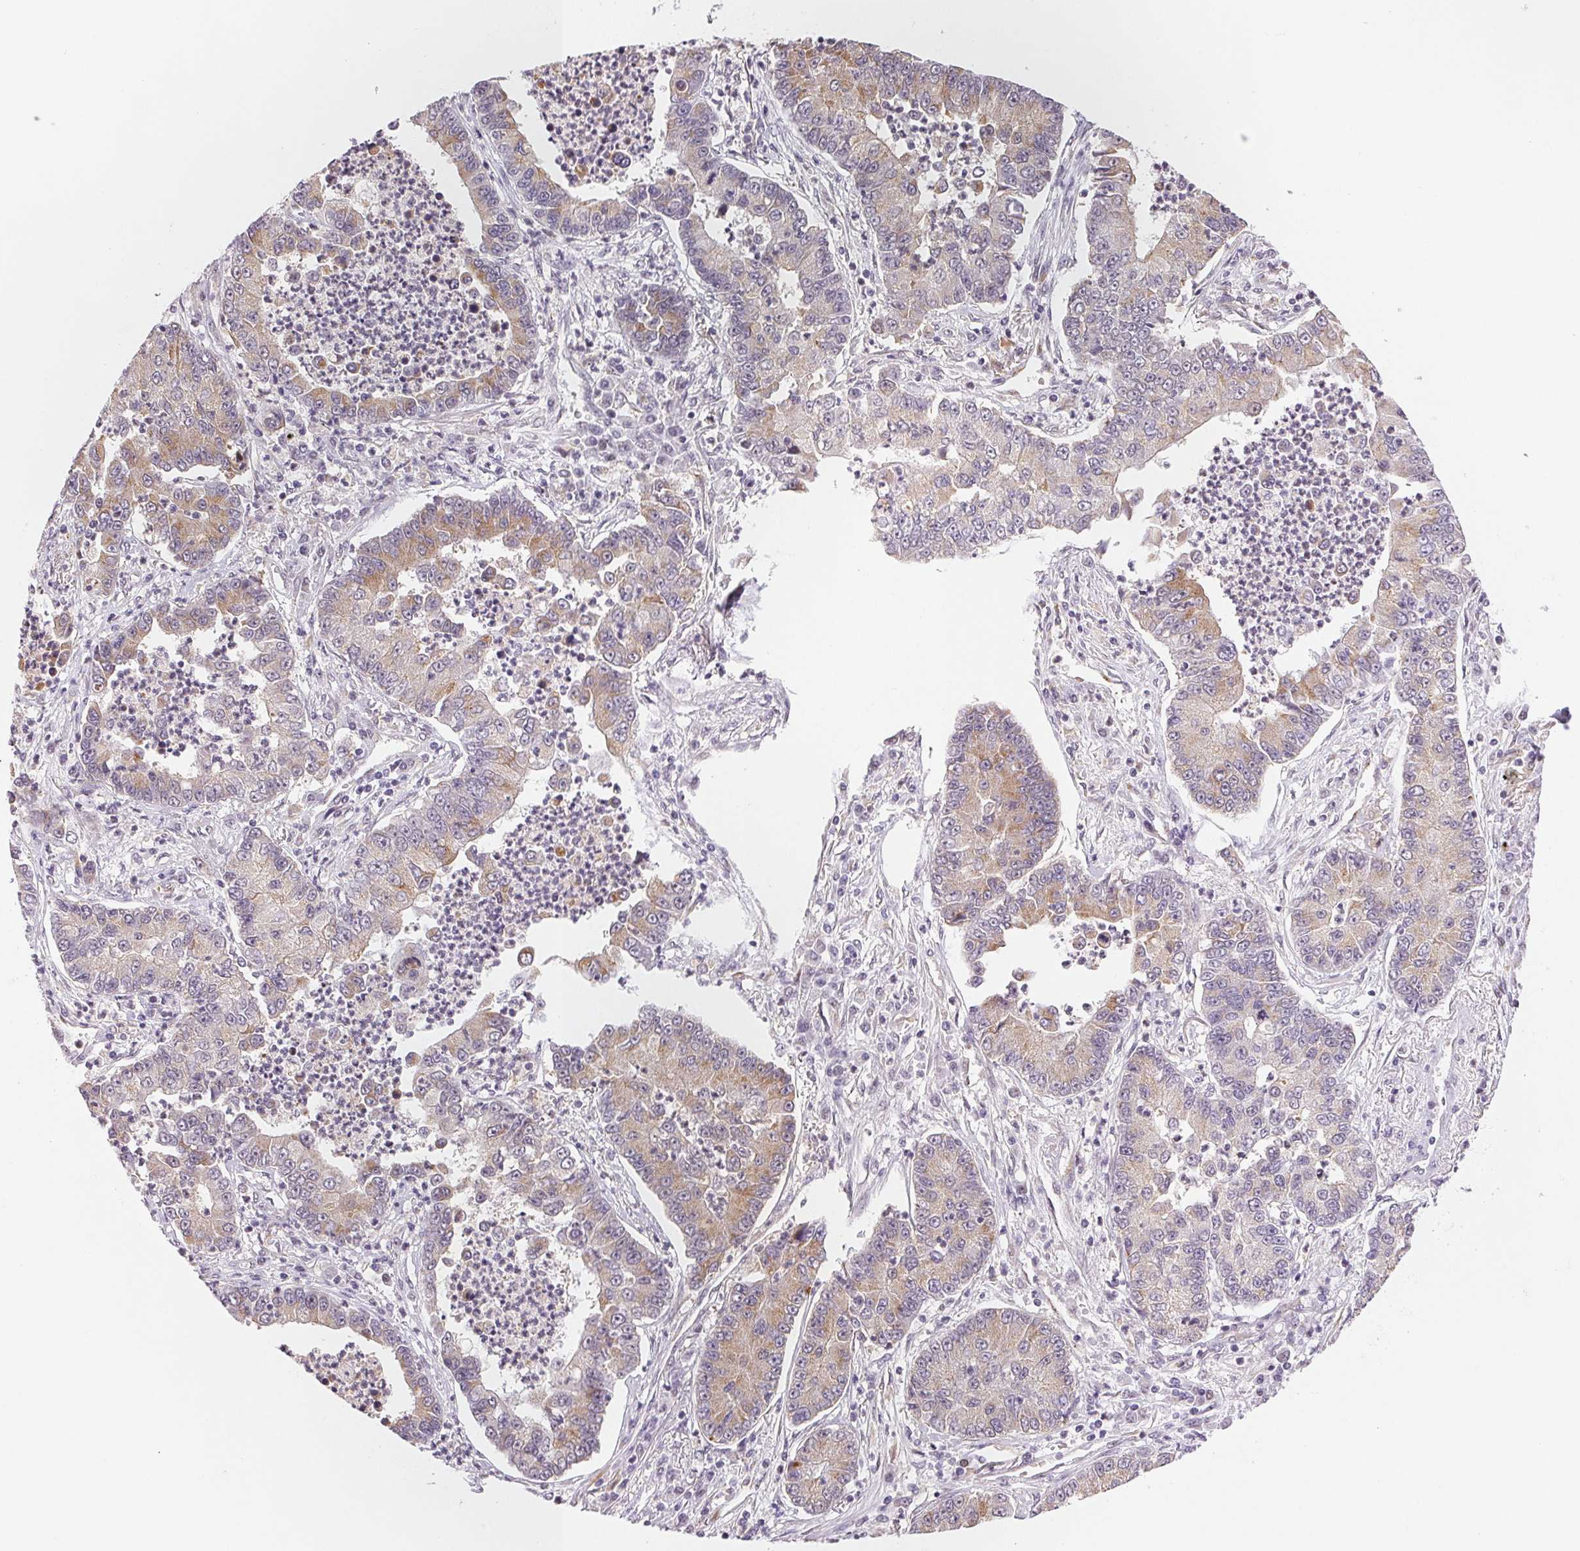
{"staining": {"intensity": "weak", "quantity": "25%-75%", "location": "cytoplasmic/membranous"}, "tissue": "lung cancer", "cell_type": "Tumor cells", "image_type": "cancer", "snomed": [{"axis": "morphology", "description": "Adenocarcinoma, NOS"}, {"axis": "topography", "description": "Lung"}], "caption": "Weak cytoplasmic/membranous staining is identified in about 25%-75% of tumor cells in lung cancer (adenocarcinoma).", "gene": "GRHL3", "patient": {"sex": "female", "age": 57}}